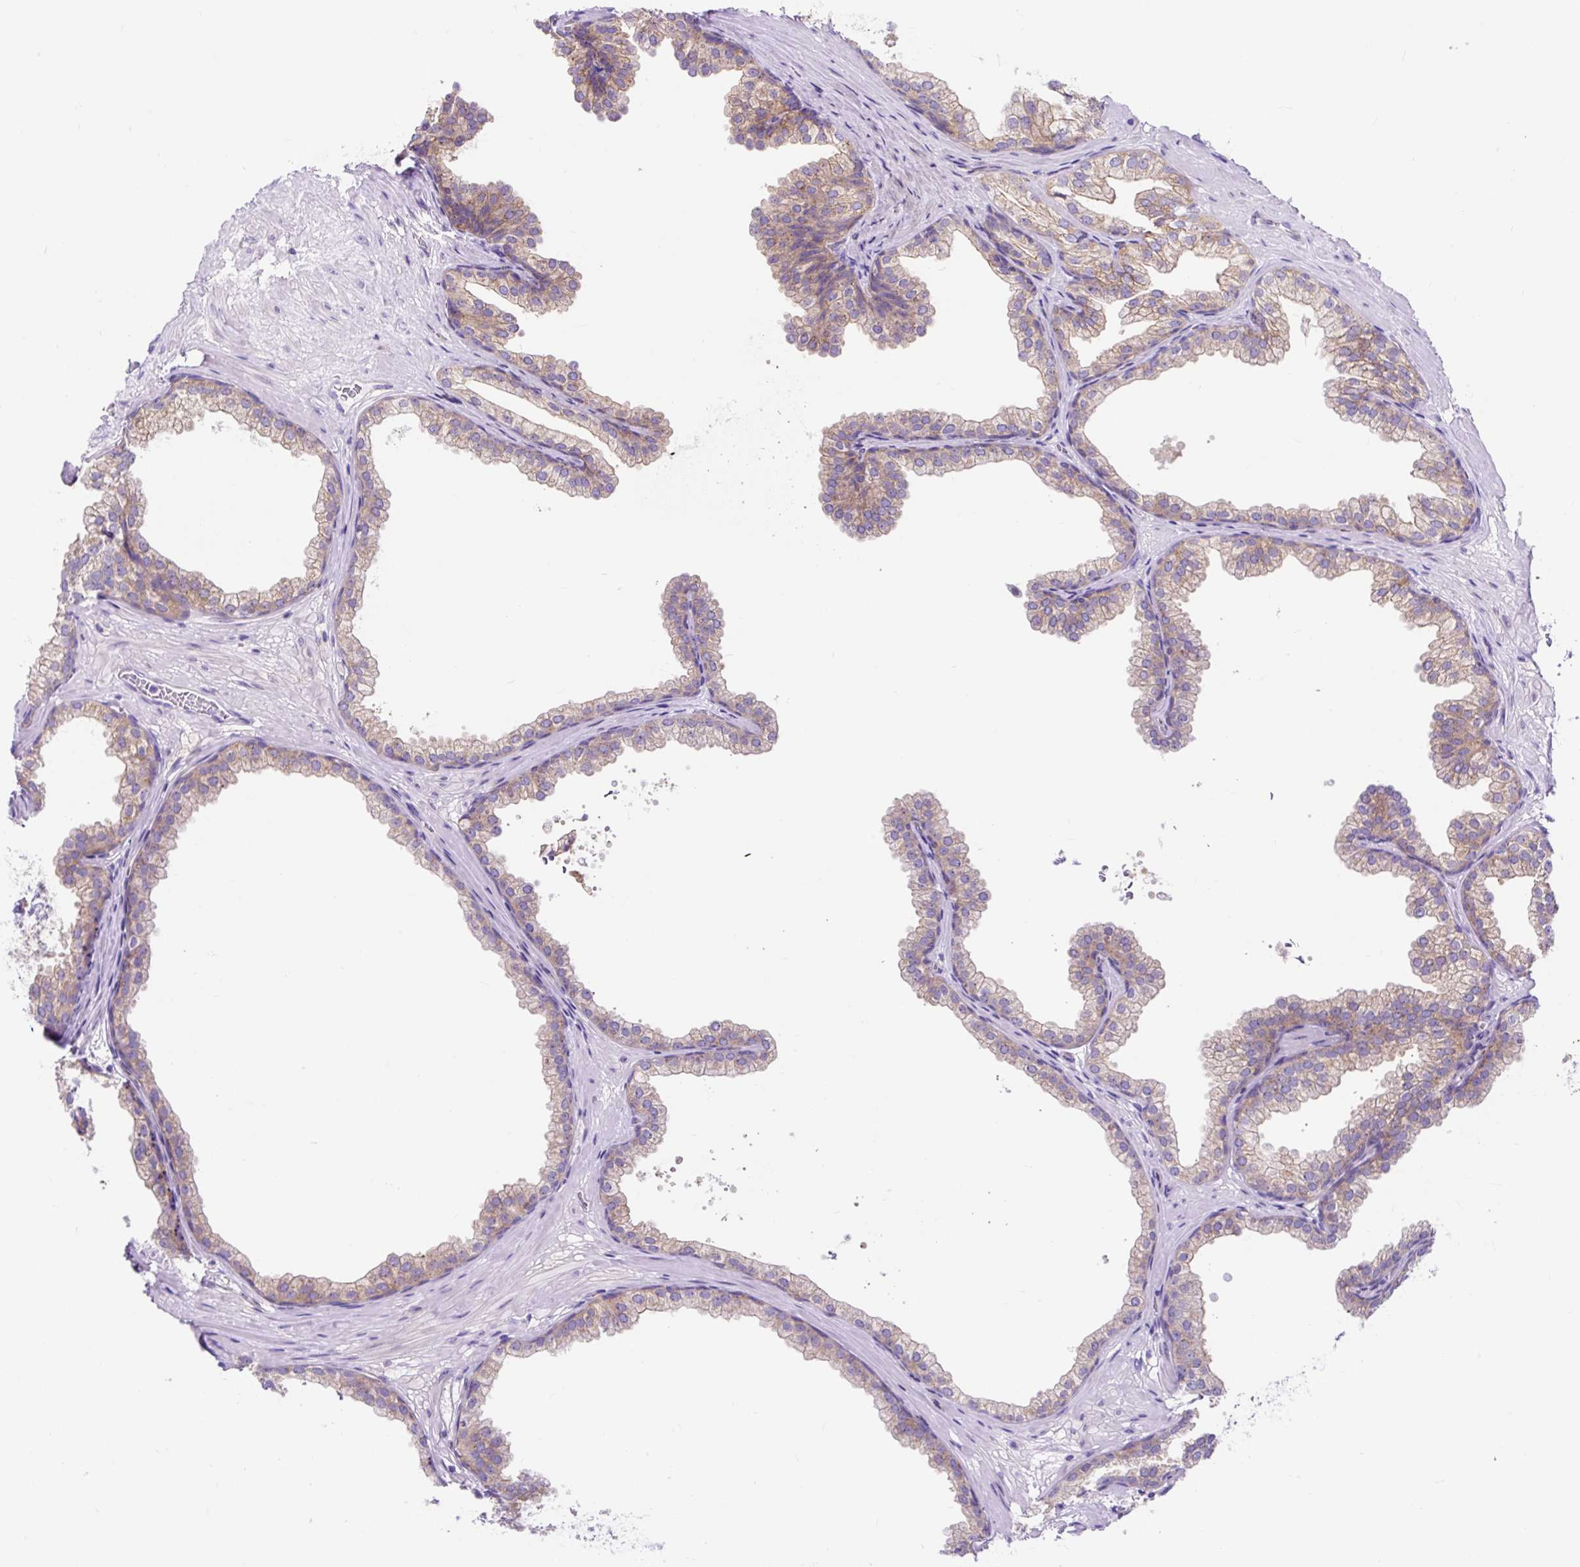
{"staining": {"intensity": "moderate", "quantity": "25%-75%", "location": "cytoplasmic/membranous"}, "tissue": "prostate", "cell_type": "Glandular cells", "image_type": "normal", "snomed": [{"axis": "morphology", "description": "Normal tissue, NOS"}, {"axis": "topography", "description": "Prostate"}], "caption": "Prostate stained with immunohistochemistry (IHC) reveals moderate cytoplasmic/membranous positivity in approximately 25%-75% of glandular cells. (Brightfield microscopy of DAB IHC at high magnification).", "gene": "HIP1R", "patient": {"sex": "male", "age": 37}}